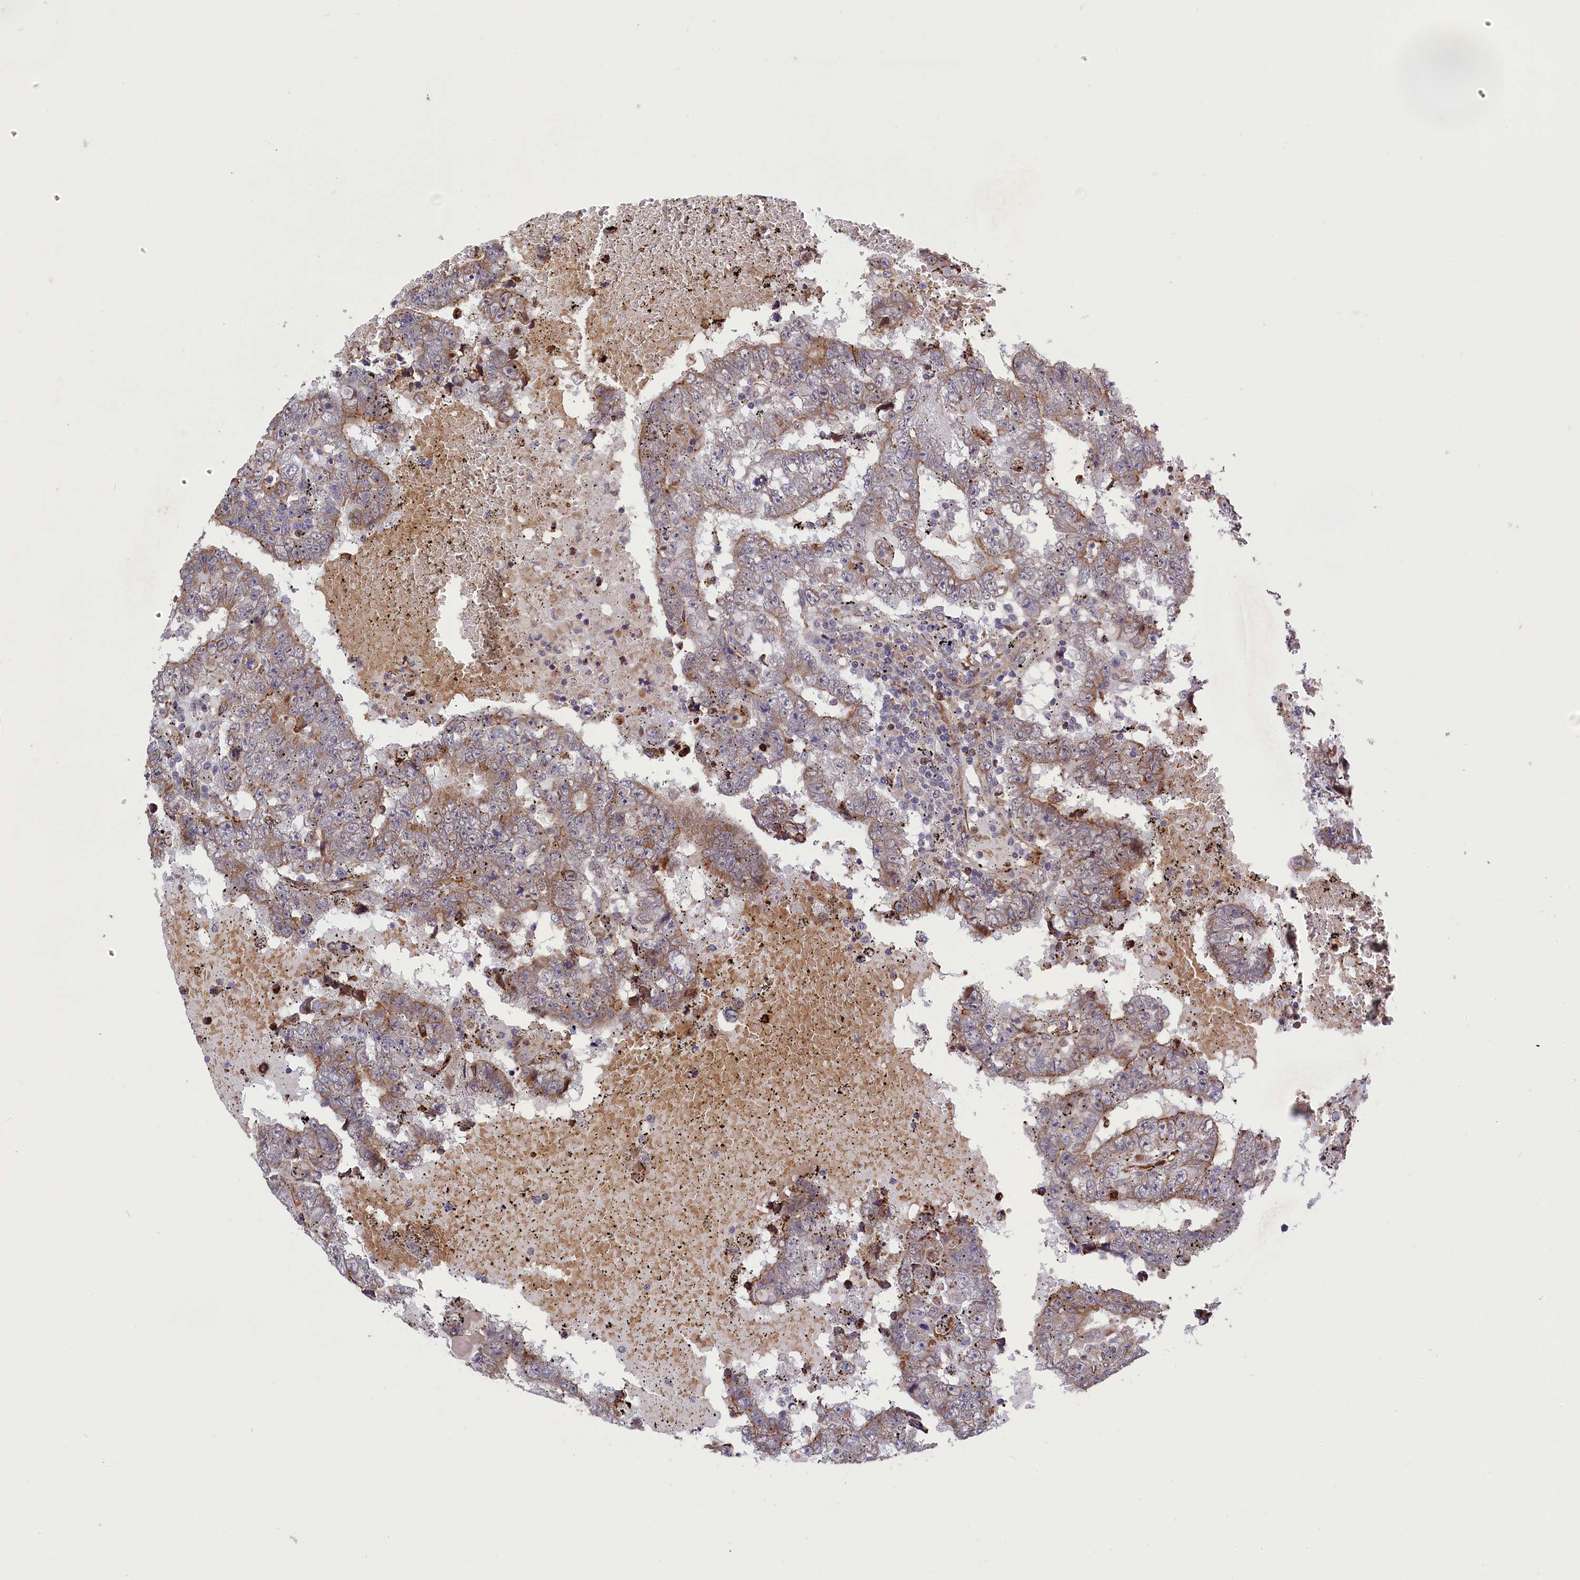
{"staining": {"intensity": "moderate", "quantity": "25%-75%", "location": "cytoplasmic/membranous"}, "tissue": "testis cancer", "cell_type": "Tumor cells", "image_type": "cancer", "snomed": [{"axis": "morphology", "description": "Carcinoma, Embryonal, NOS"}, {"axis": "topography", "description": "Testis"}], "caption": "A micrograph showing moderate cytoplasmic/membranous positivity in about 25%-75% of tumor cells in testis embryonal carcinoma, as visualized by brown immunohistochemical staining.", "gene": "DDX60L", "patient": {"sex": "male", "age": 25}}